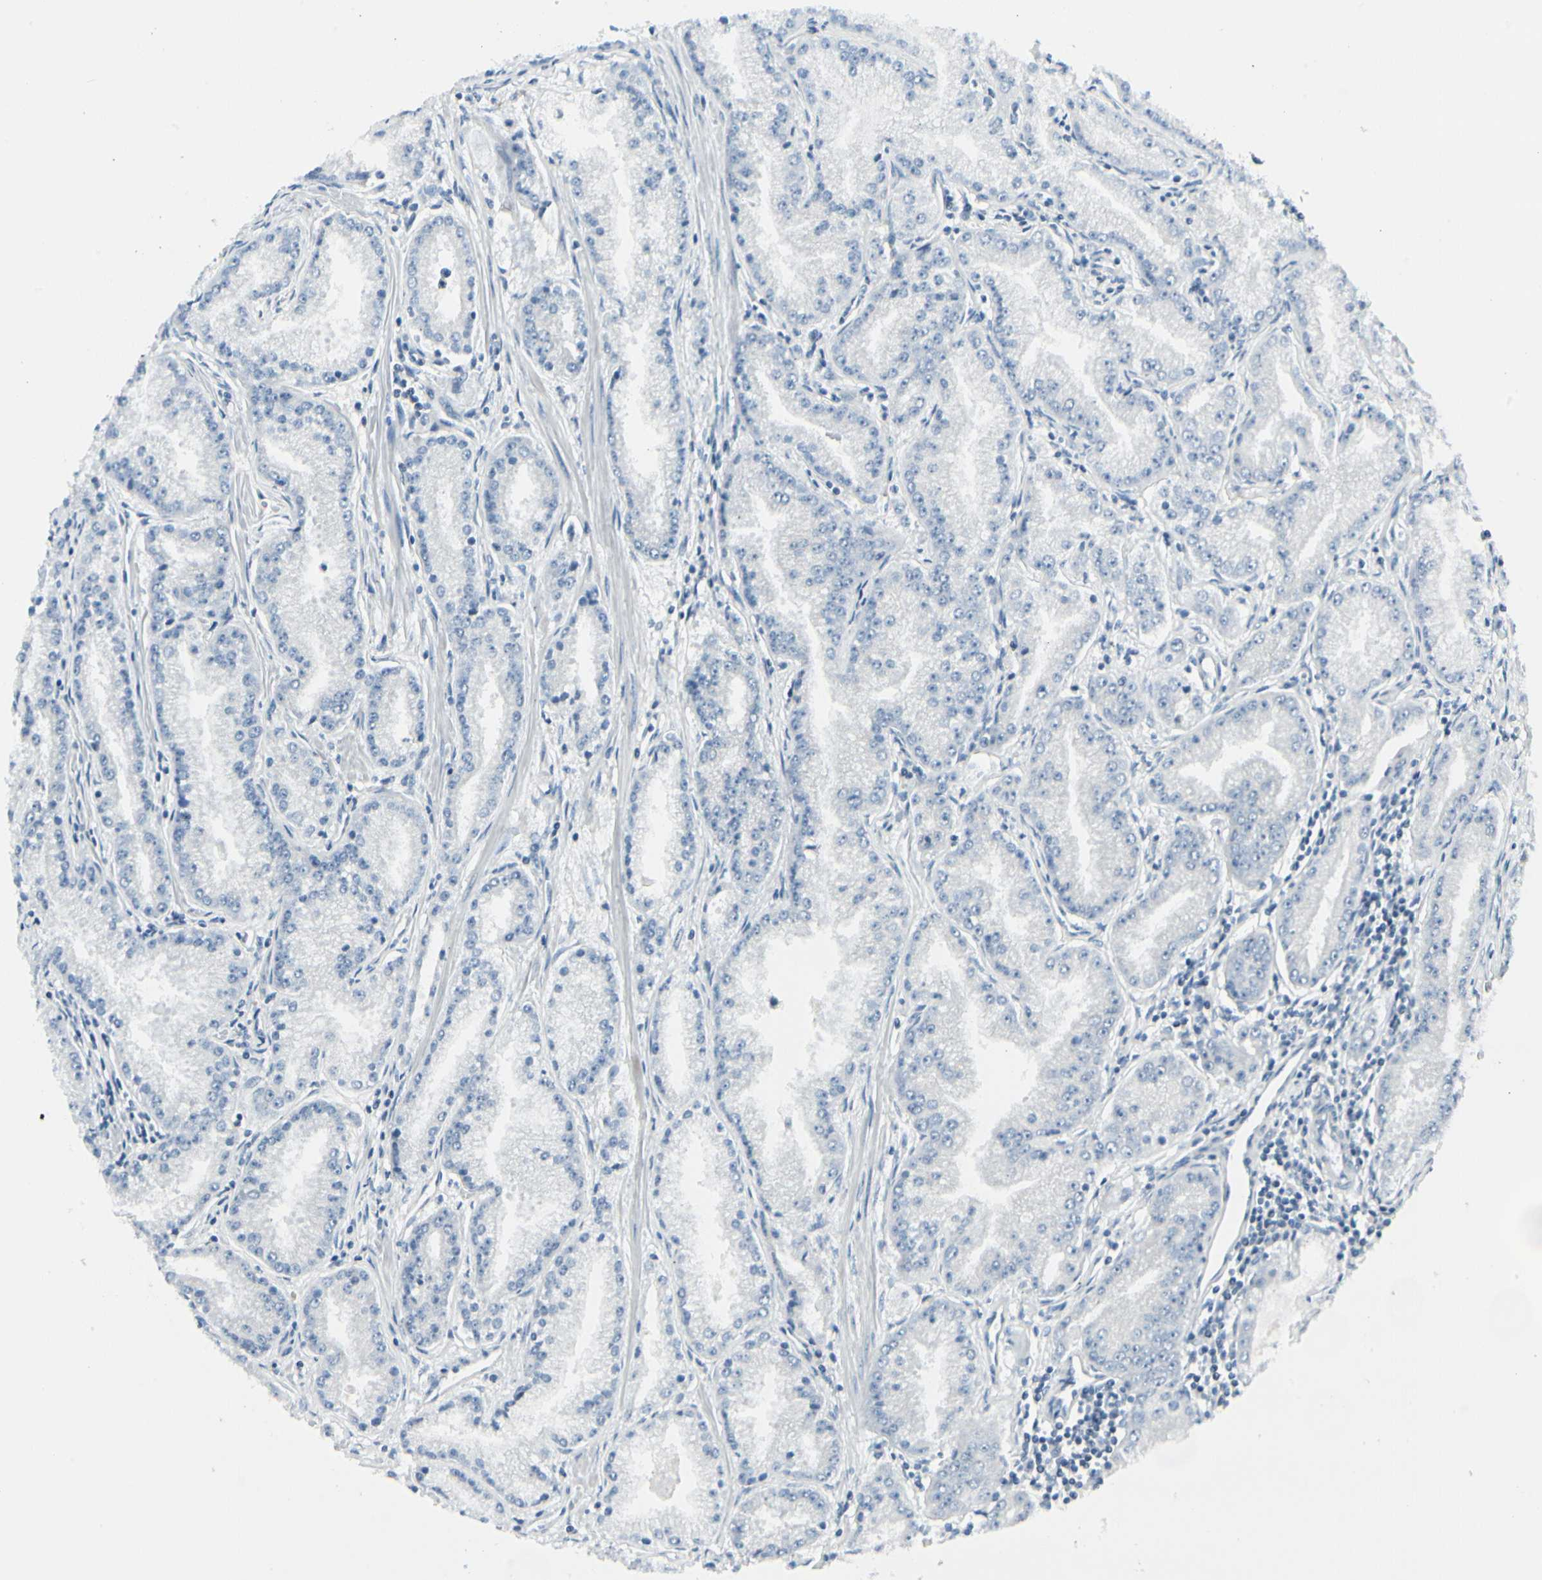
{"staining": {"intensity": "negative", "quantity": "none", "location": "none"}, "tissue": "prostate cancer", "cell_type": "Tumor cells", "image_type": "cancer", "snomed": [{"axis": "morphology", "description": "Adenocarcinoma, High grade"}, {"axis": "topography", "description": "Prostate"}], "caption": "Image shows no protein staining in tumor cells of adenocarcinoma (high-grade) (prostate) tissue. (Stains: DAB IHC with hematoxylin counter stain, Microscopy: brightfield microscopy at high magnification).", "gene": "ZSCAN1", "patient": {"sex": "male", "age": 61}}